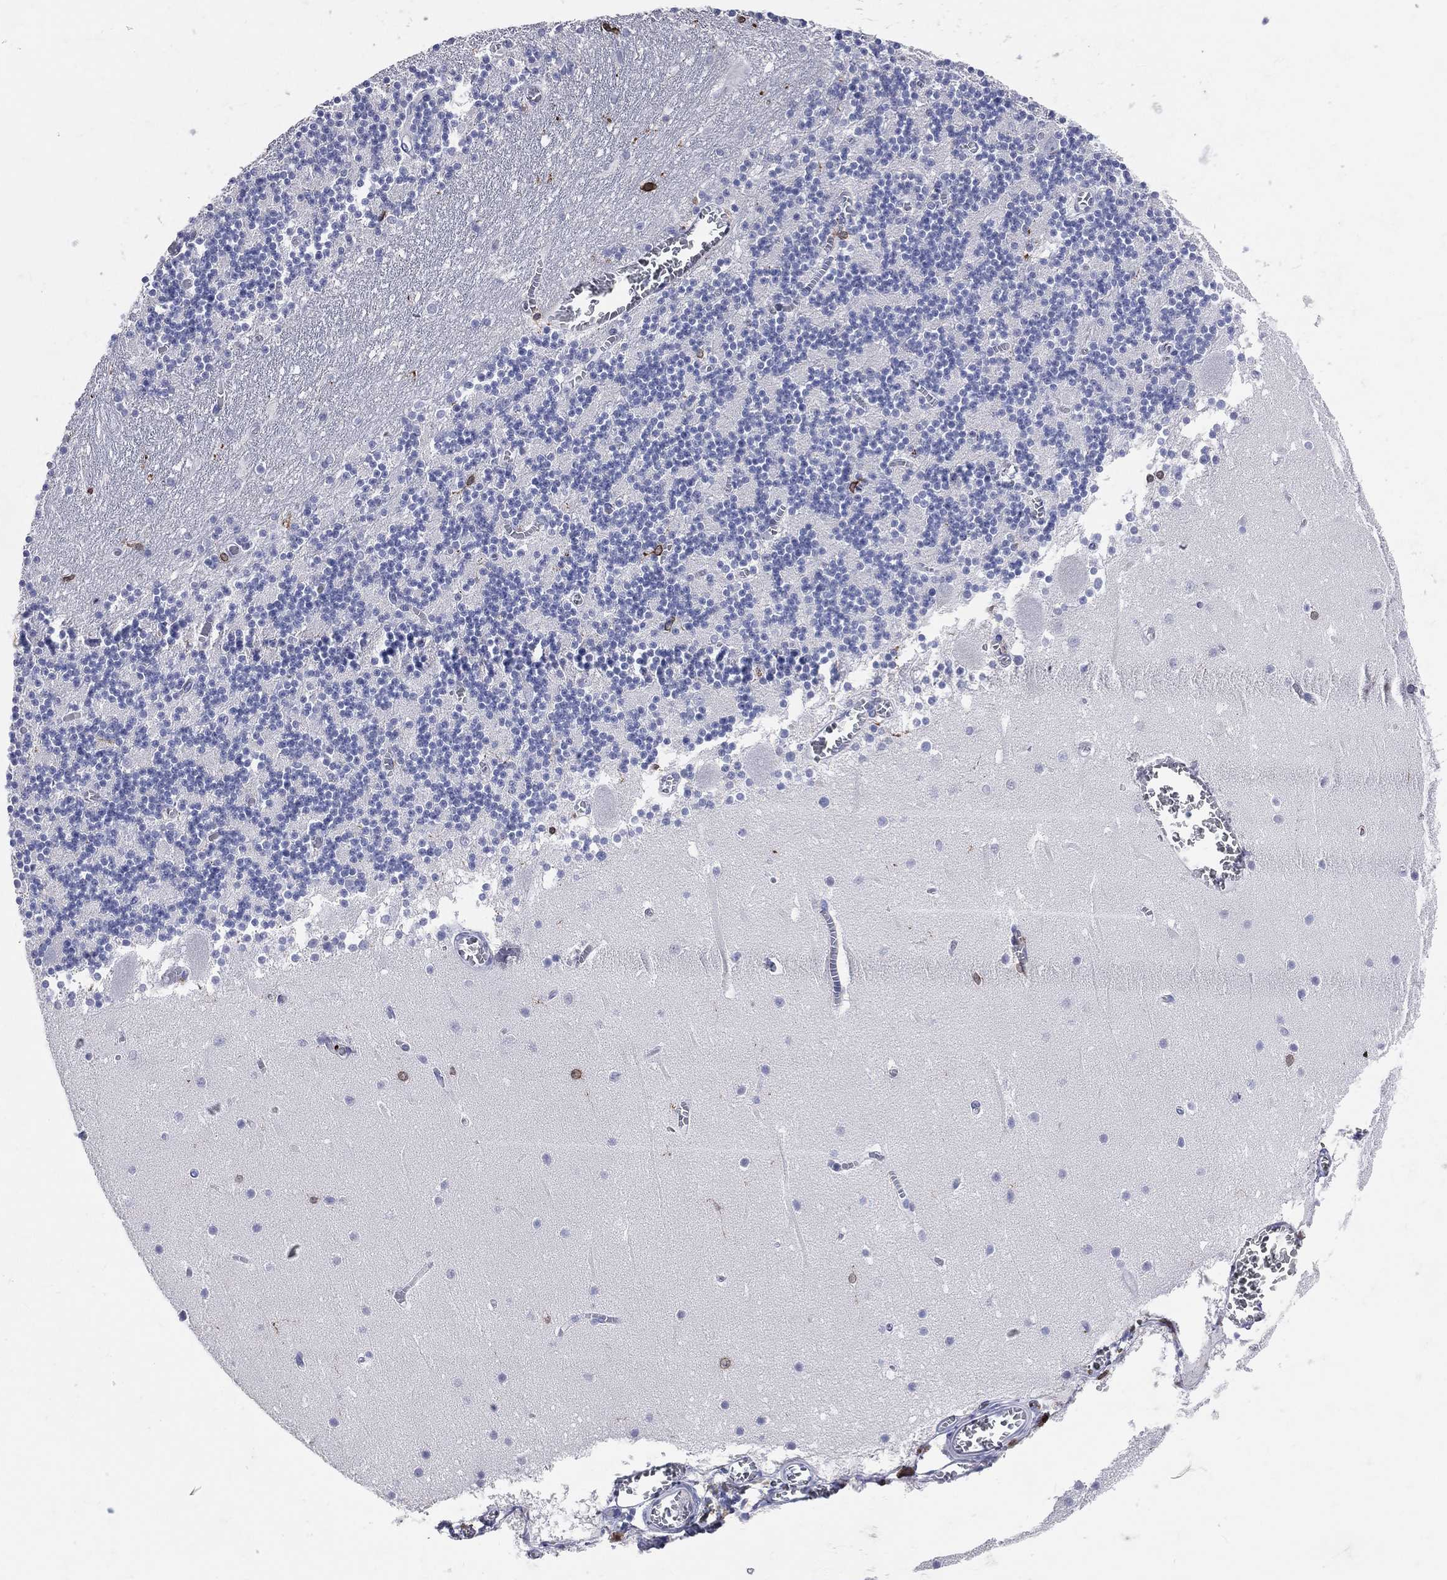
{"staining": {"intensity": "strong", "quantity": "<25%", "location": "cytoplasmic/membranous"}, "tissue": "cerebellum", "cell_type": "Cells in granular layer", "image_type": "normal", "snomed": [{"axis": "morphology", "description": "Normal tissue, NOS"}, {"axis": "topography", "description": "Cerebellum"}], "caption": "This micrograph displays immunohistochemistry staining of benign cerebellum, with medium strong cytoplasmic/membranous positivity in about <25% of cells in granular layer.", "gene": "CD74", "patient": {"sex": "female", "age": 28}}